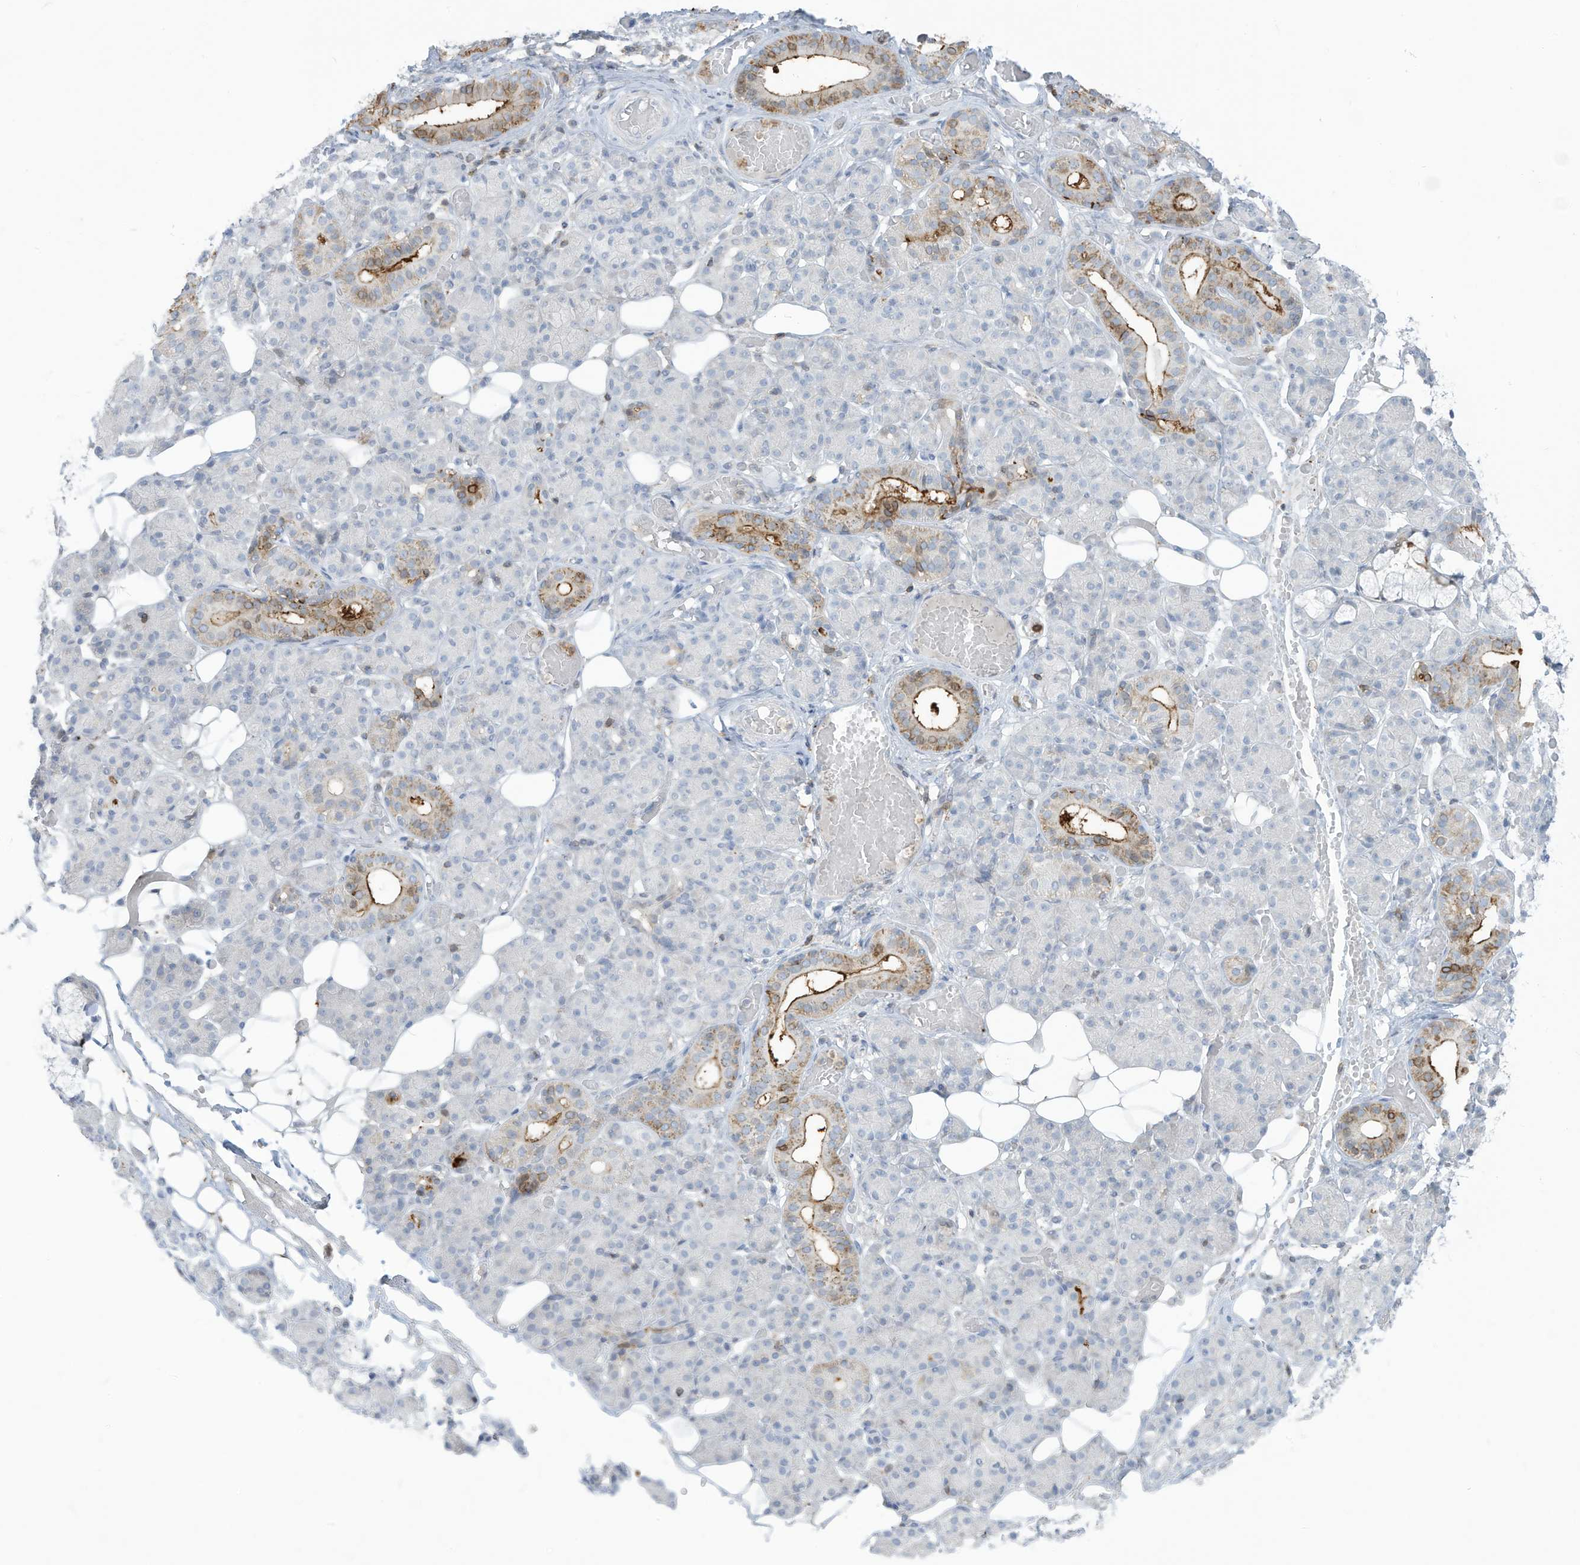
{"staining": {"intensity": "moderate", "quantity": "<25%", "location": "cytoplasmic/membranous"}, "tissue": "salivary gland", "cell_type": "Glandular cells", "image_type": "normal", "snomed": [{"axis": "morphology", "description": "Normal tissue, NOS"}, {"axis": "topography", "description": "Salivary gland"}], "caption": "A brown stain shows moderate cytoplasmic/membranous expression of a protein in glandular cells of unremarkable human salivary gland.", "gene": "NOTO", "patient": {"sex": "male", "age": 63}}